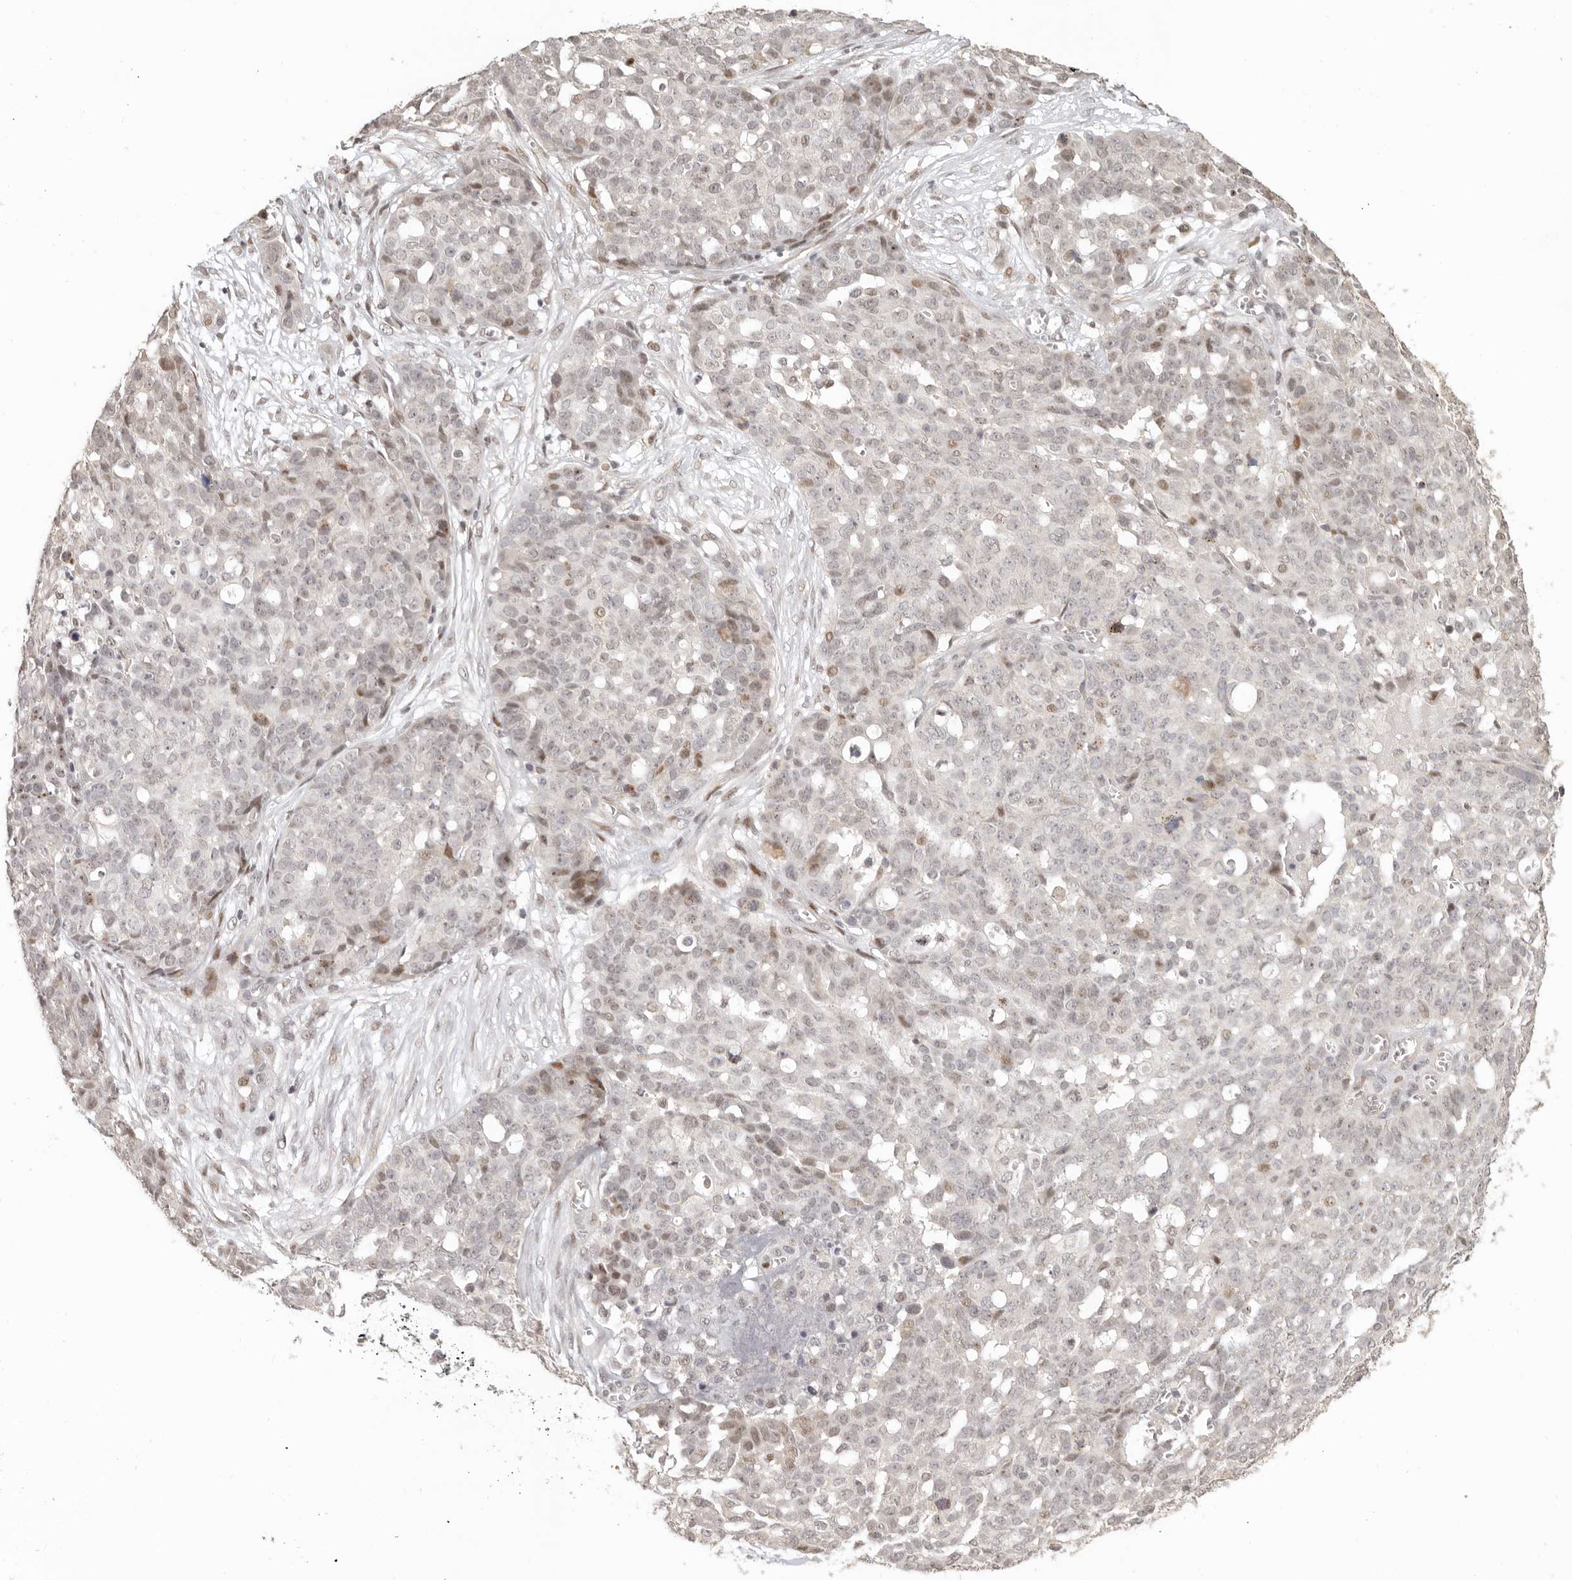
{"staining": {"intensity": "weak", "quantity": "<25%", "location": "nuclear"}, "tissue": "ovarian cancer", "cell_type": "Tumor cells", "image_type": "cancer", "snomed": [{"axis": "morphology", "description": "Cystadenocarcinoma, serous, NOS"}, {"axis": "topography", "description": "Soft tissue"}, {"axis": "topography", "description": "Ovary"}], "caption": "Immunohistochemistry (IHC) of serous cystadenocarcinoma (ovarian) displays no expression in tumor cells.", "gene": "GPBP1L1", "patient": {"sex": "female", "age": 57}}